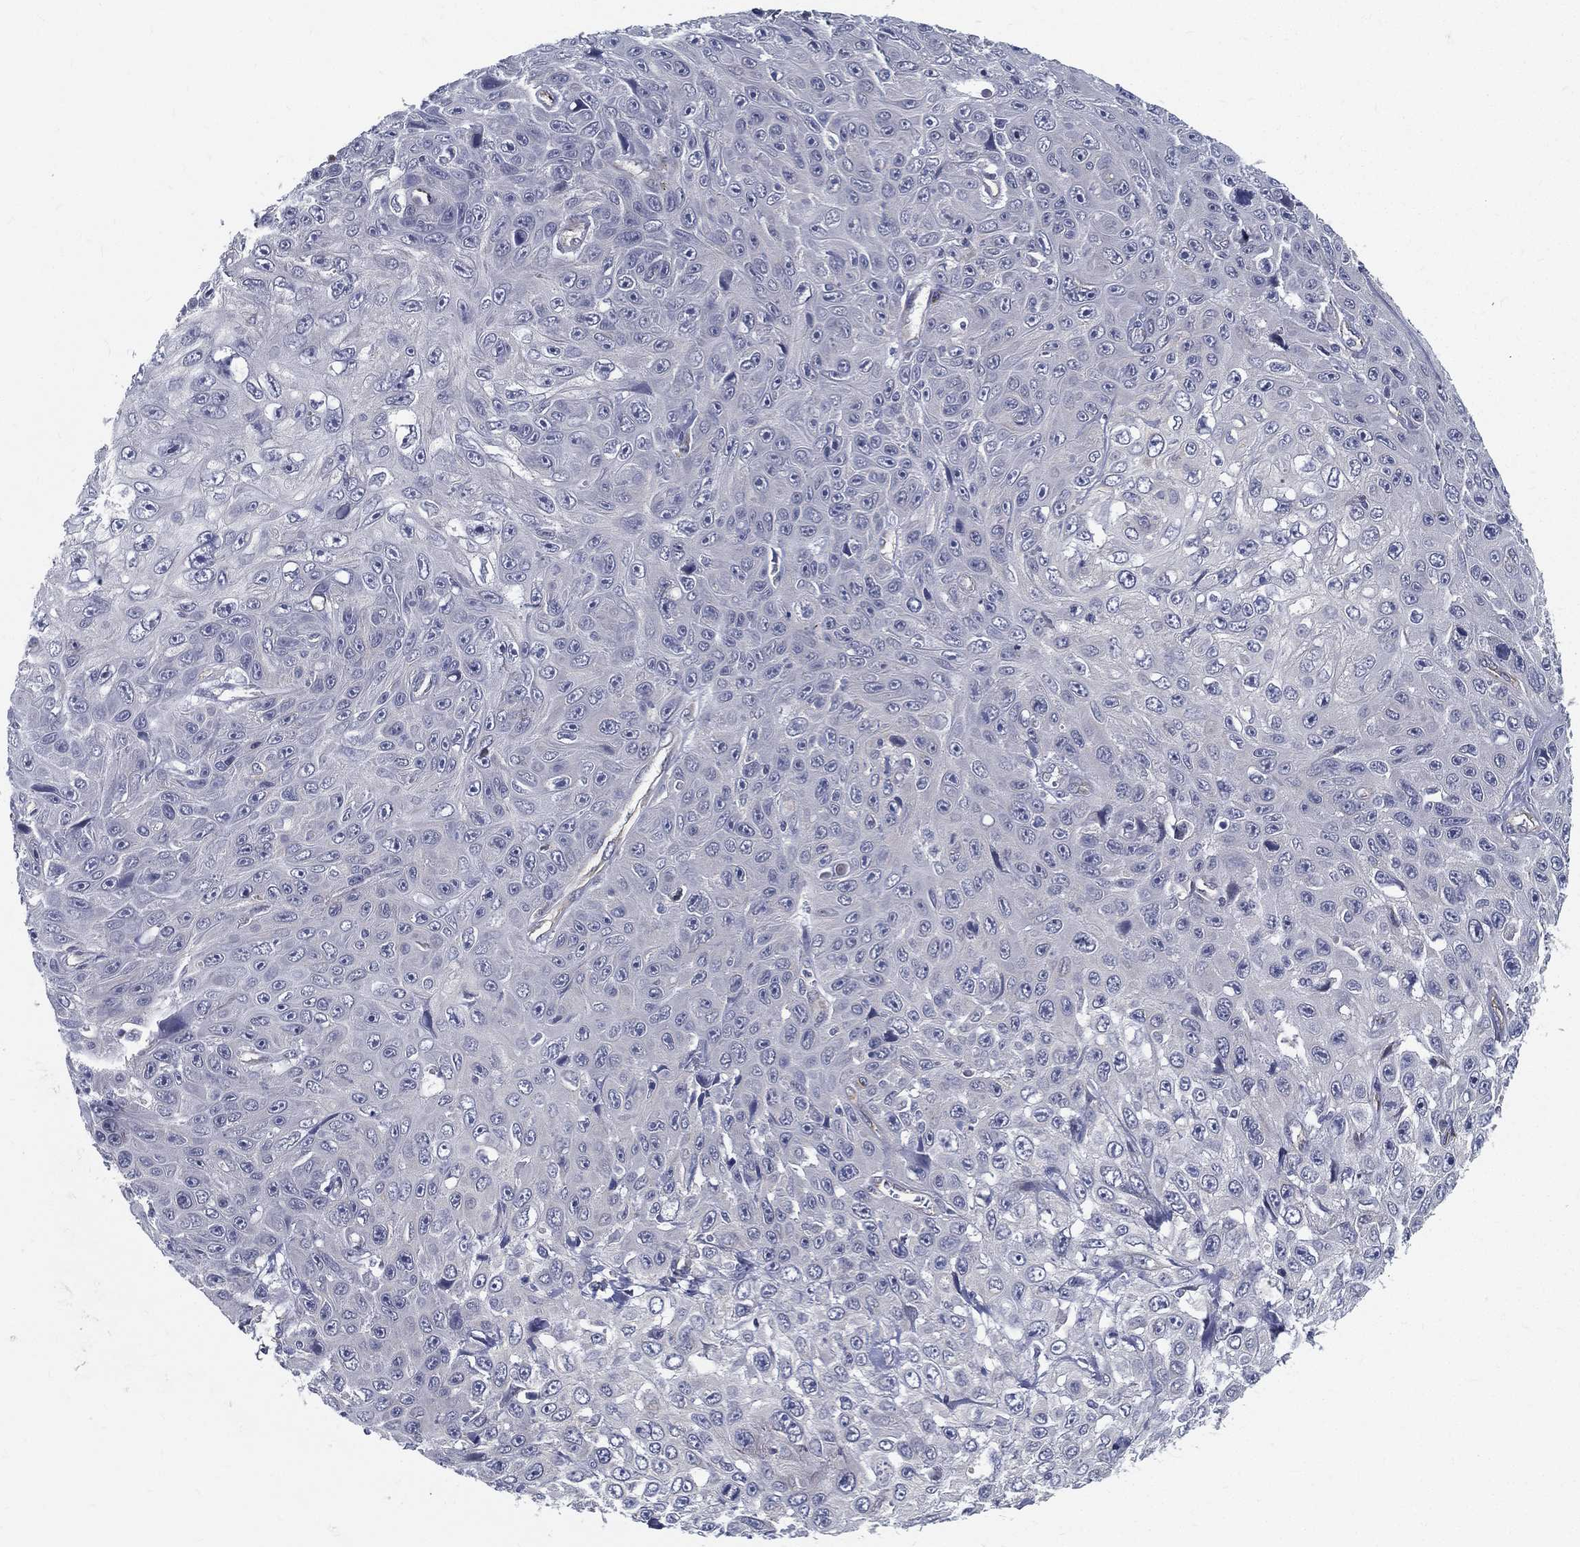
{"staining": {"intensity": "negative", "quantity": "none", "location": "none"}, "tissue": "skin cancer", "cell_type": "Tumor cells", "image_type": "cancer", "snomed": [{"axis": "morphology", "description": "Squamous cell carcinoma, NOS"}, {"axis": "topography", "description": "Skin"}], "caption": "Tumor cells show no significant protein expression in skin cancer.", "gene": "LRRC56", "patient": {"sex": "male", "age": 82}}